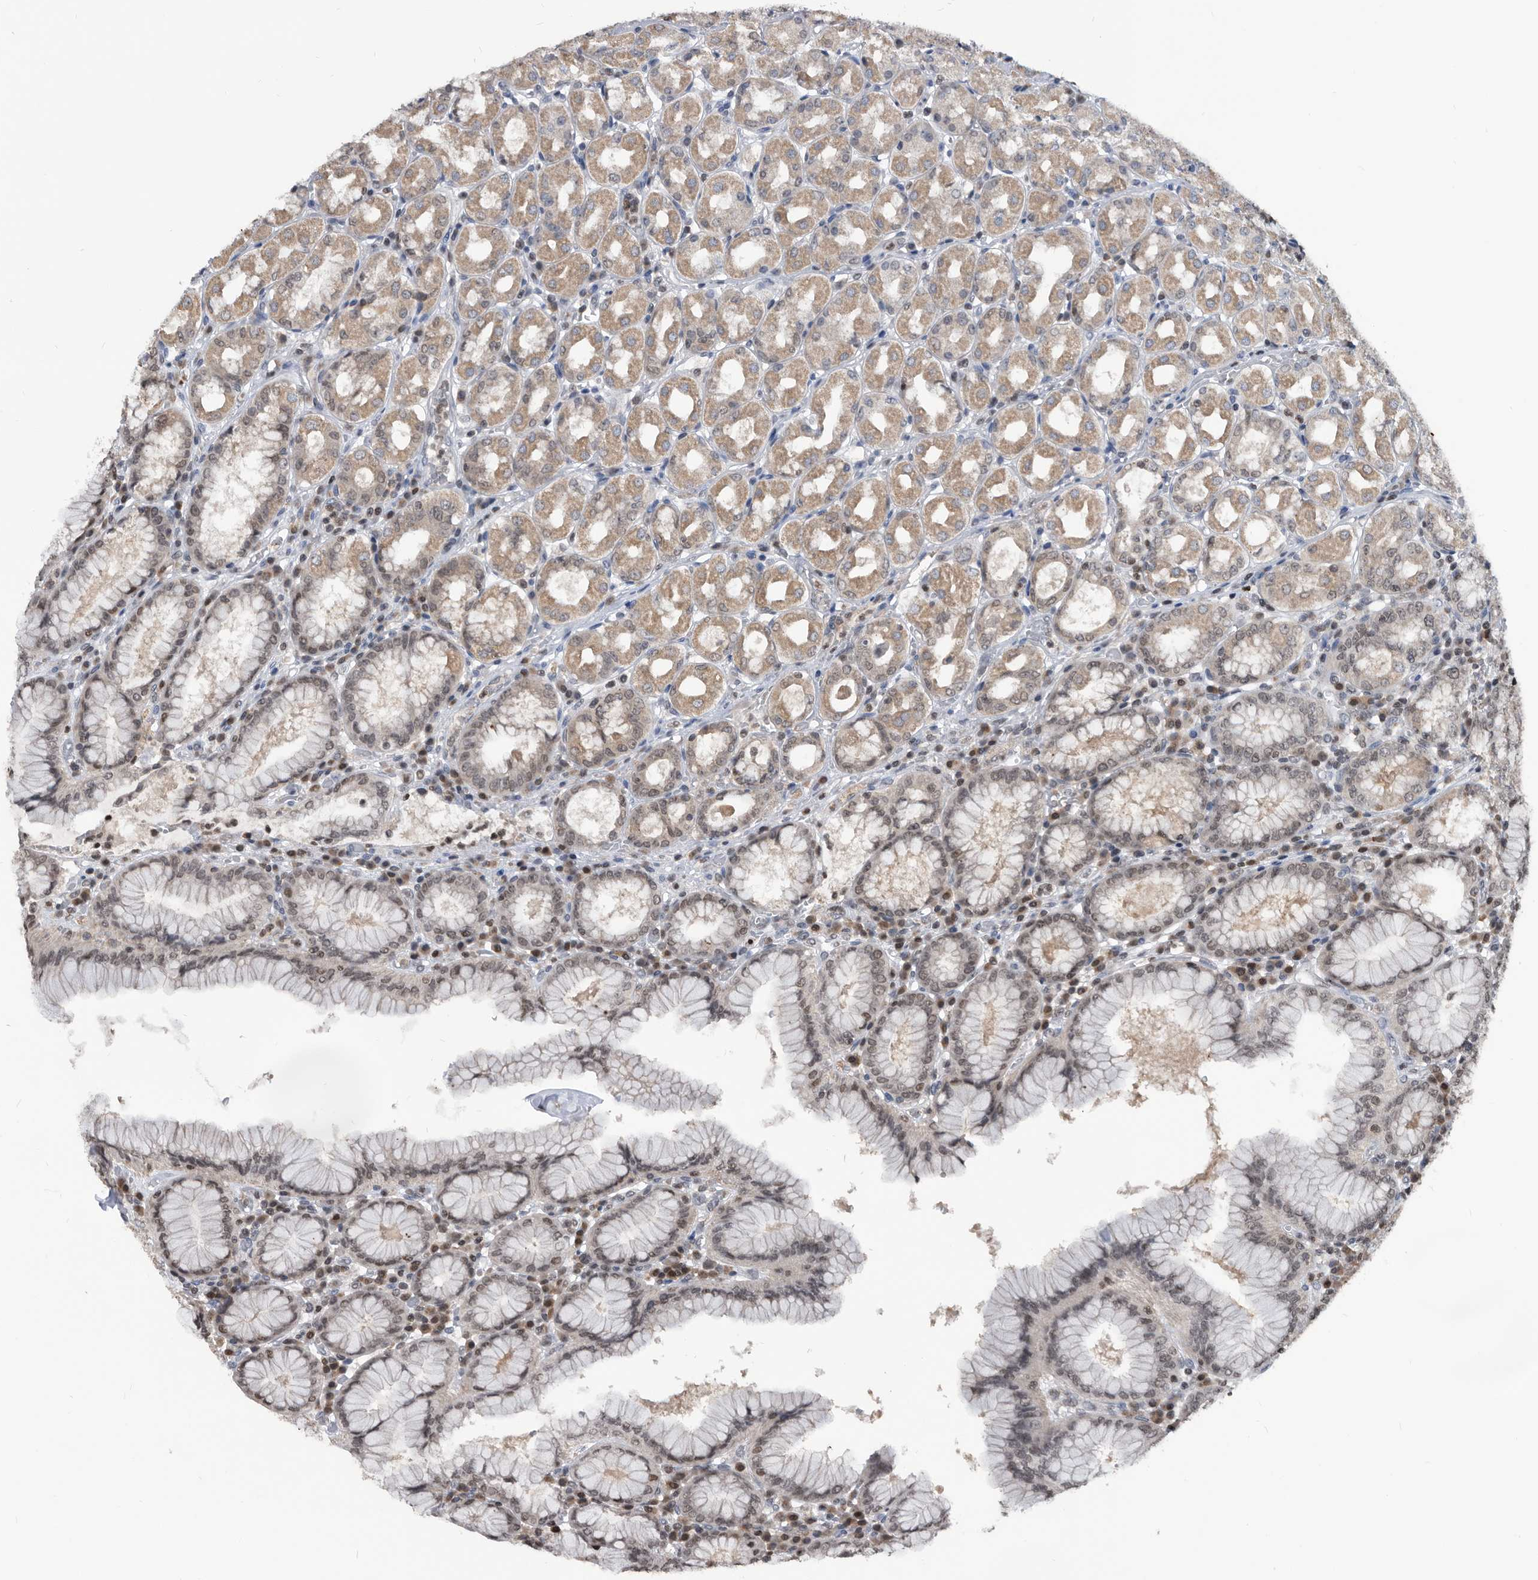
{"staining": {"intensity": "moderate", "quantity": "25%-75%", "location": "cytoplasmic/membranous,nuclear"}, "tissue": "stomach", "cell_type": "Glandular cells", "image_type": "normal", "snomed": [{"axis": "morphology", "description": "Normal tissue, NOS"}, {"axis": "topography", "description": "Stomach"}, {"axis": "topography", "description": "Stomach, lower"}], "caption": "Stomach stained for a protein (brown) exhibits moderate cytoplasmic/membranous,nuclear positive staining in approximately 25%-75% of glandular cells.", "gene": "TSTD1", "patient": {"sex": "female", "age": 56}}